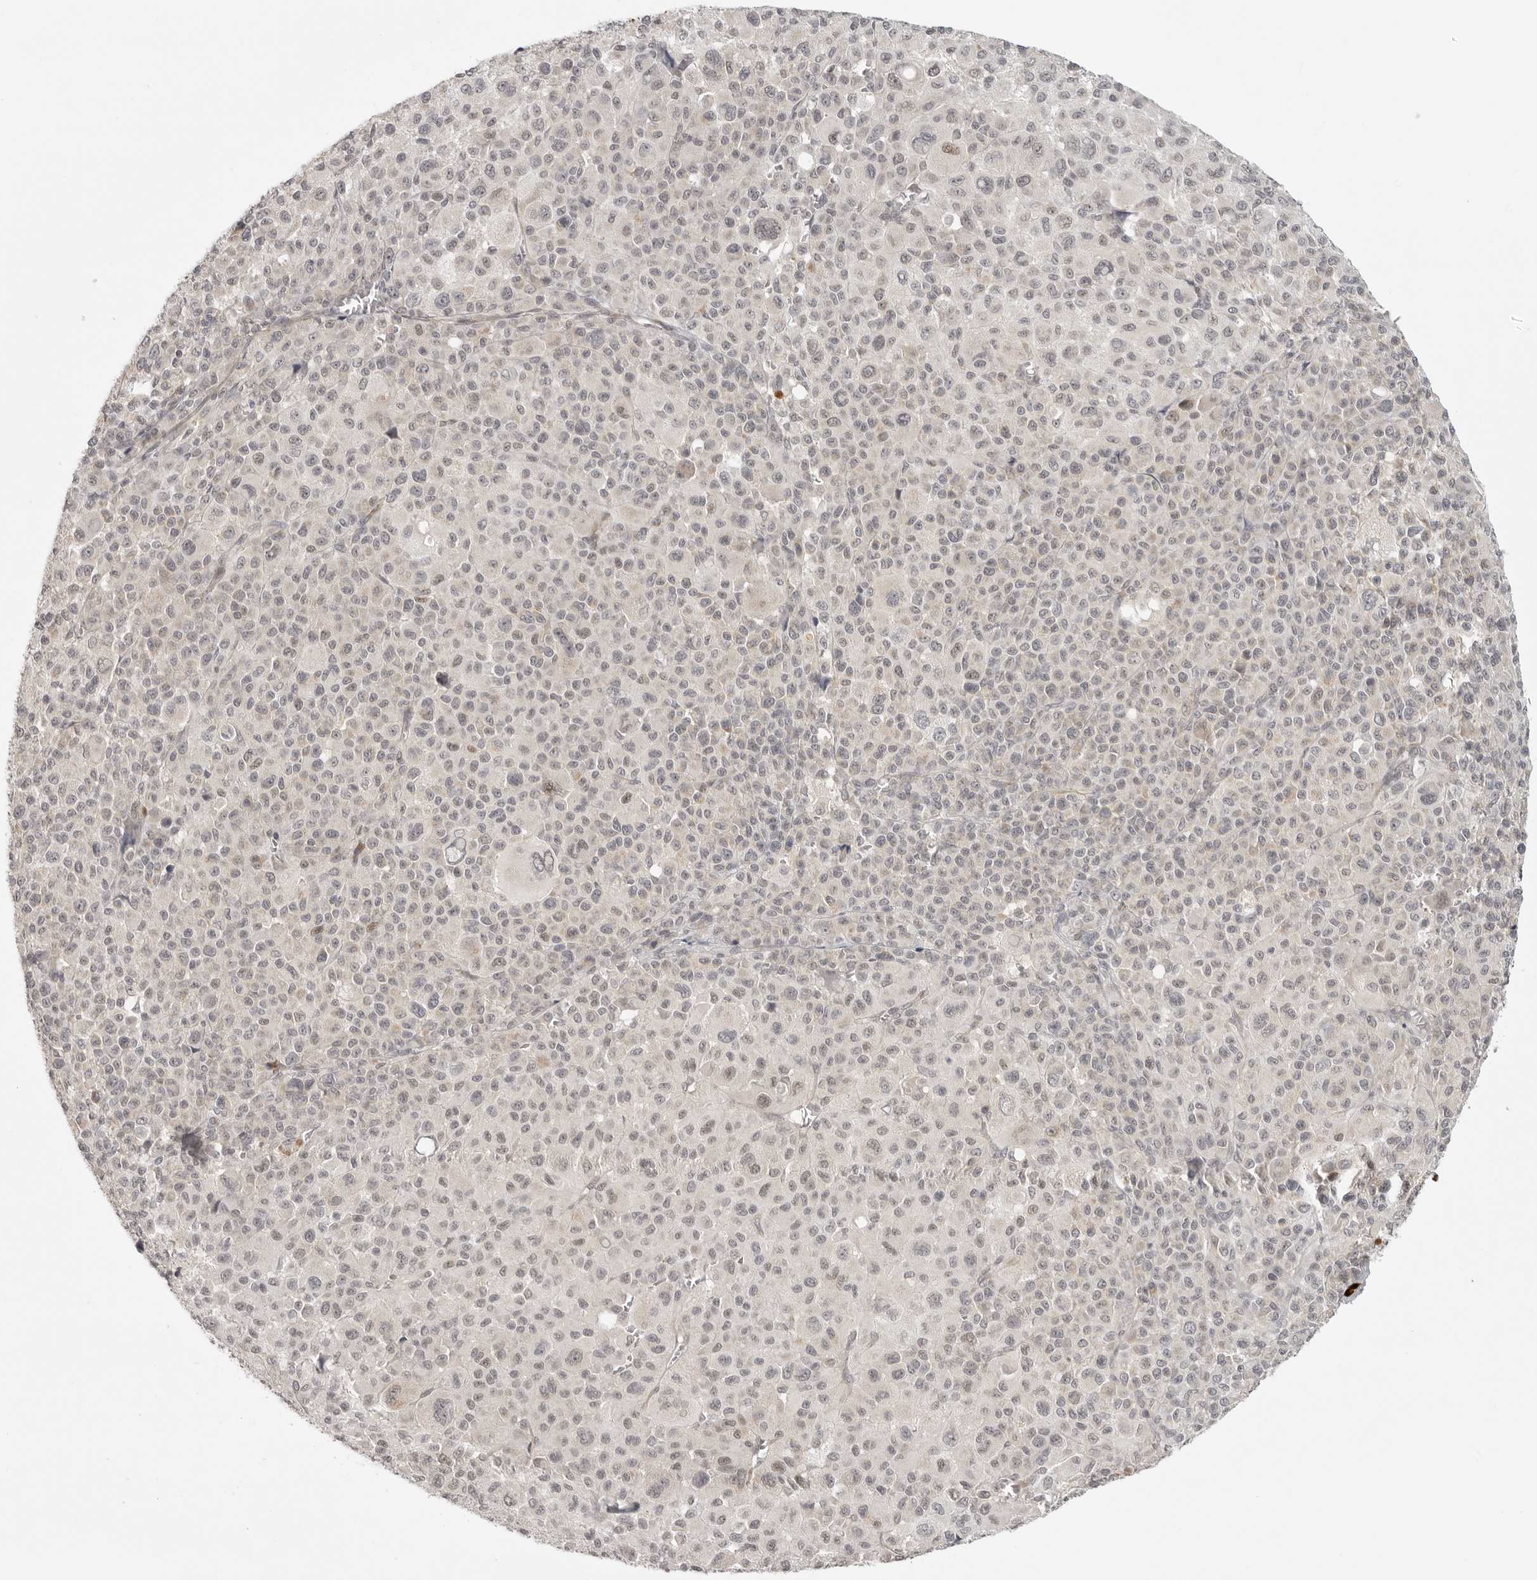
{"staining": {"intensity": "negative", "quantity": "none", "location": "none"}, "tissue": "melanoma", "cell_type": "Tumor cells", "image_type": "cancer", "snomed": [{"axis": "morphology", "description": "Malignant melanoma, Metastatic site"}, {"axis": "topography", "description": "Skin"}], "caption": "IHC micrograph of neoplastic tissue: human melanoma stained with DAB exhibits no significant protein expression in tumor cells. The staining was performed using DAB (3,3'-diaminobenzidine) to visualize the protein expression in brown, while the nuclei were stained in blue with hematoxylin (Magnification: 20x).", "gene": "TUT4", "patient": {"sex": "female", "age": 74}}